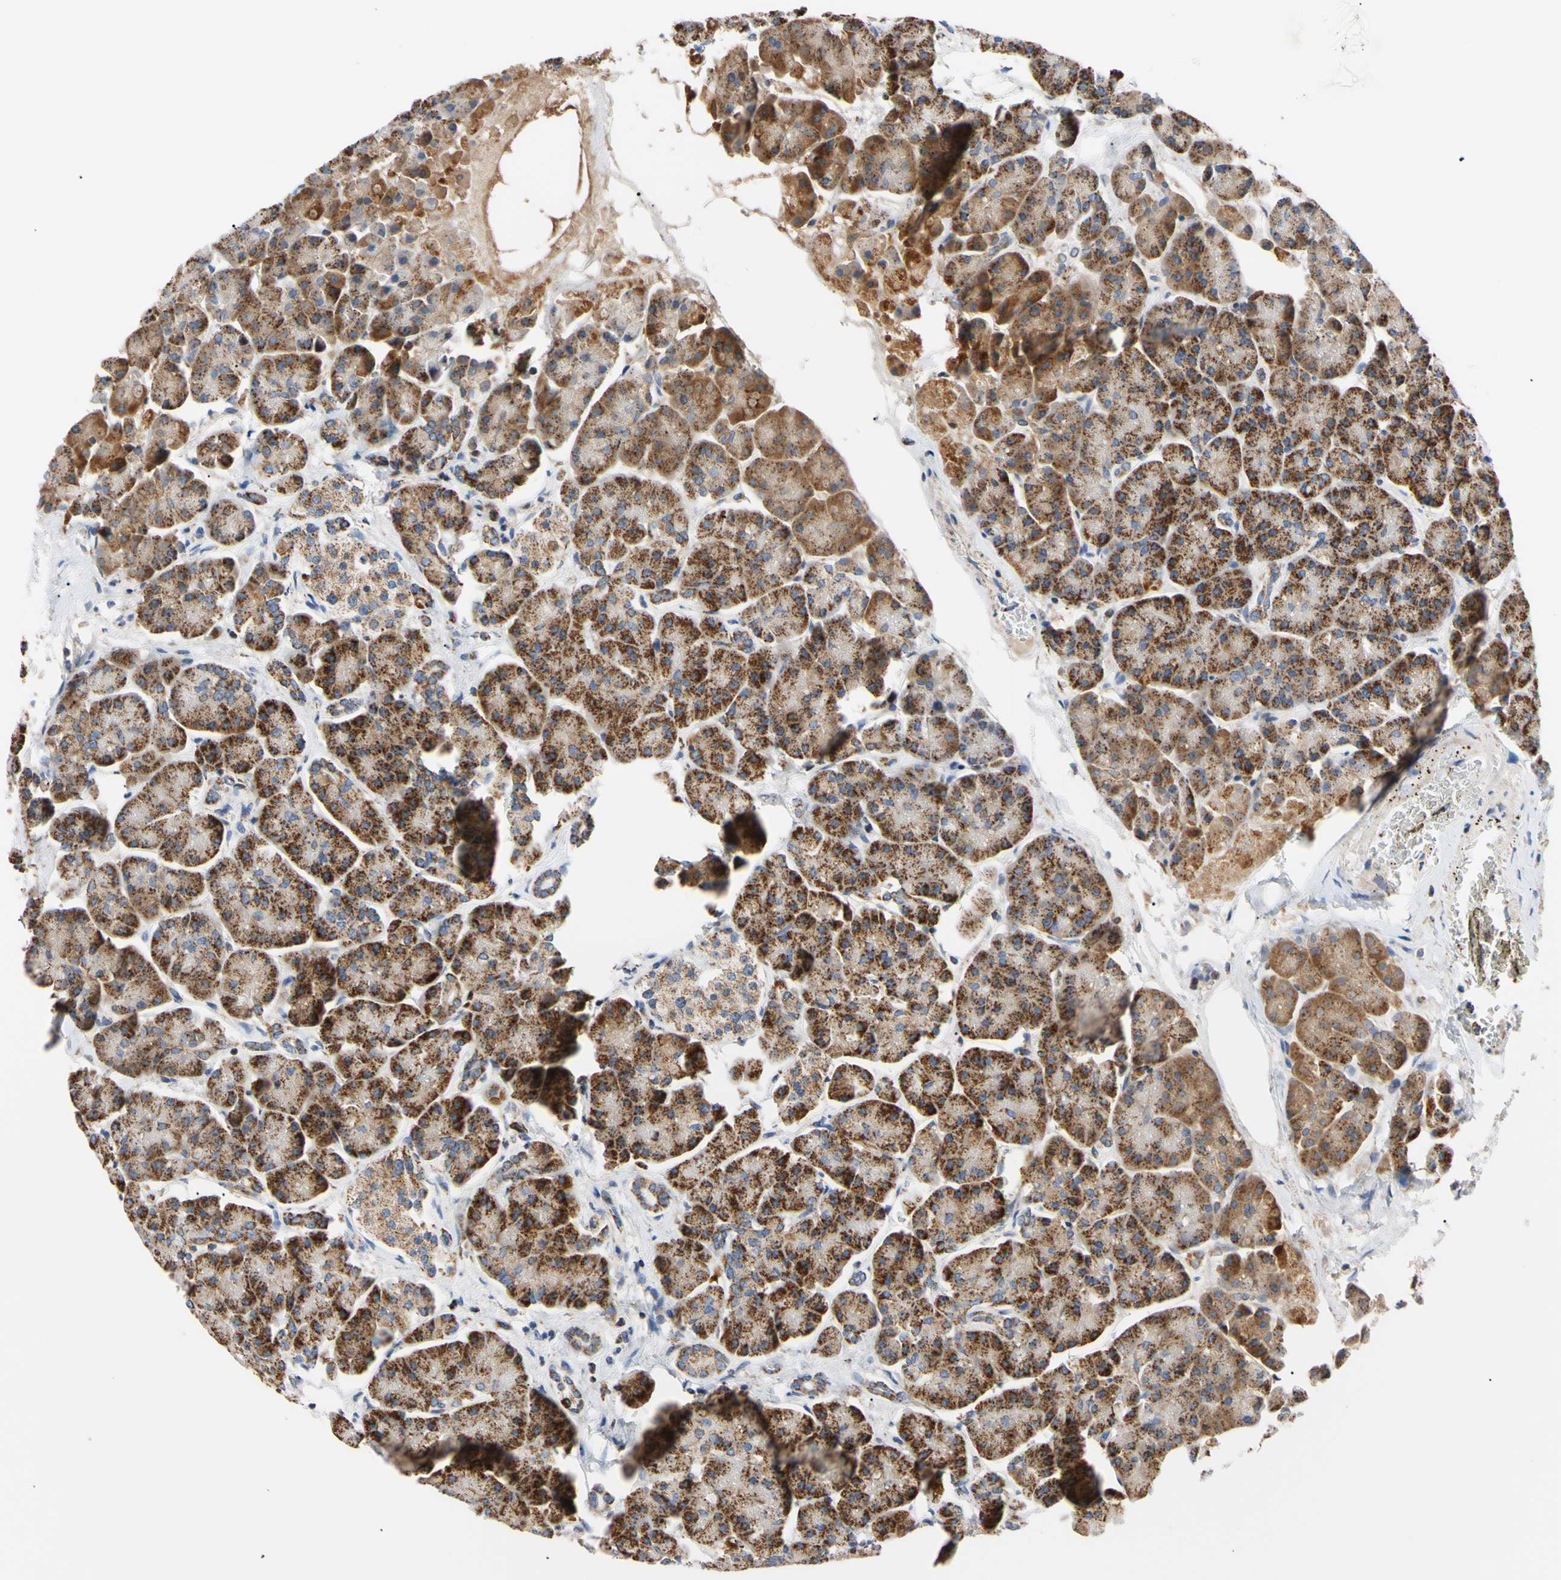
{"staining": {"intensity": "strong", "quantity": ">75%", "location": "cytoplasmic/membranous"}, "tissue": "pancreas", "cell_type": "Exocrine glandular cells", "image_type": "normal", "snomed": [{"axis": "morphology", "description": "Normal tissue, NOS"}, {"axis": "topography", "description": "Pancreas"}], "caption": "A histopathology image of pancreas stained for a protein displays strong cytoplasmic/membranous brown staining in exocrine glandular cells.", "gene": "CLPP", "patient": {"sex": "female", "age": 70}}